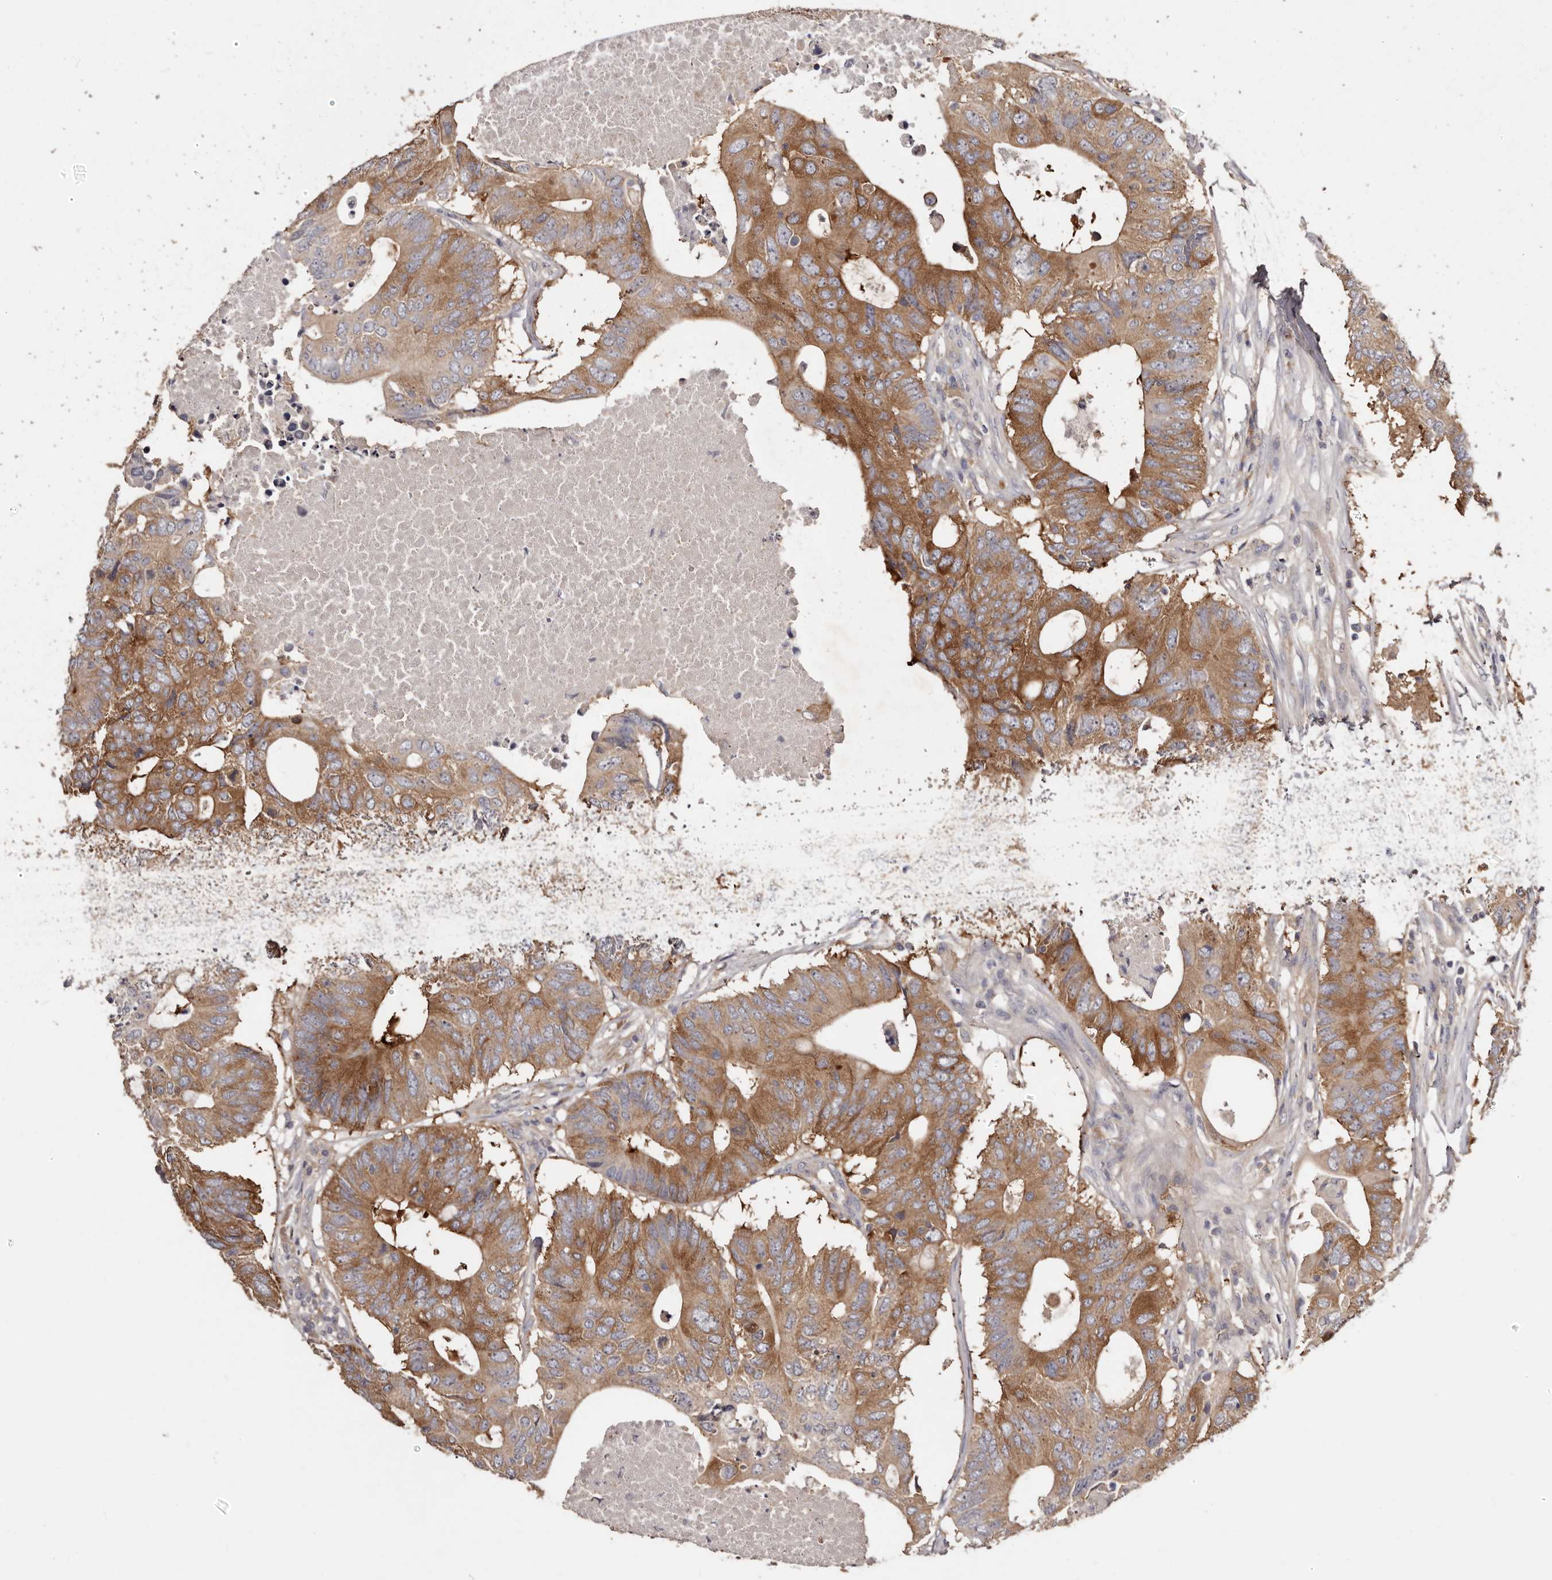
{"staining": {"intensity": "moderate", "quantity": ">75%", "location": "cytoplasmic/membranous"}, "tissue": "colorectal cancer", "cell_type": "Tumor cells", "image_type": "cancer", "snomed": [{"axis": "morphology", "description": "Adenocarcinoma, NOS"}, {"axis": "topography", "description": "Colon"}], "caption": "Immunohistochemistry histopathology image of human colorectal adenocarcinoma stained for a protein (brown), which displays medium levels of moderate cytoplasmic/membranous expression in approximately >75% of tumor cells.", "gene": "LTV1", "patient": {"sex": "male", "age": 71}}